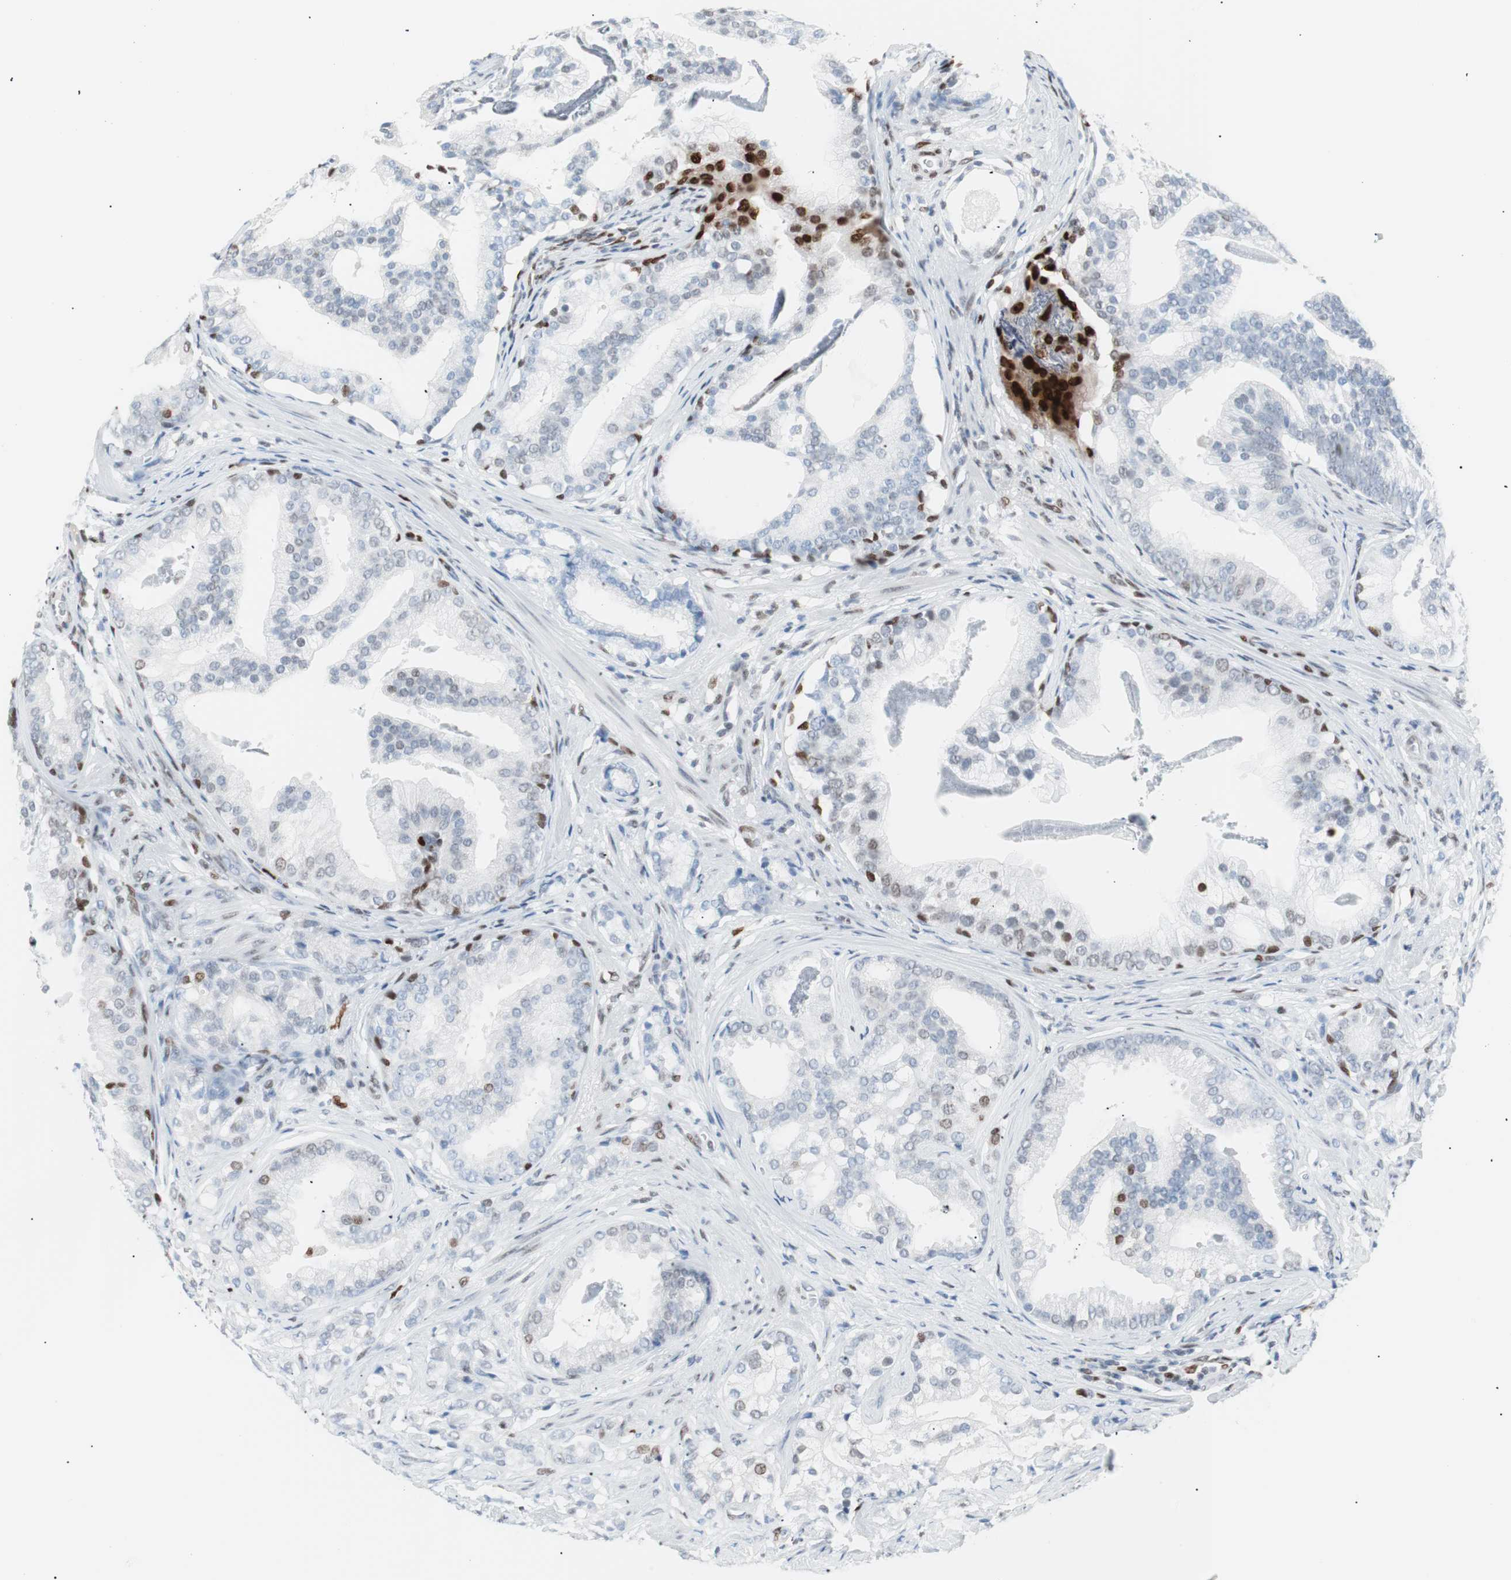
{"staining": {"intensity": "weak", "quantity": "<25%", "location": "nuclear"}, "tissue": "prostate cancer", "cell_type": "Tumor cells", "image_type": "cancer", "snomed": [{"axis": "morphology", "description": "Adenocarcinoma, Low grade"}, {"axis": "topography", "description": "Prostate"}], "caption": "The IHC photomicrograph has no significant staining in tumor cells of prostate cancer tissue.", "gene": "CEBPB", "patient": {"sex": "male", "age": 58}}